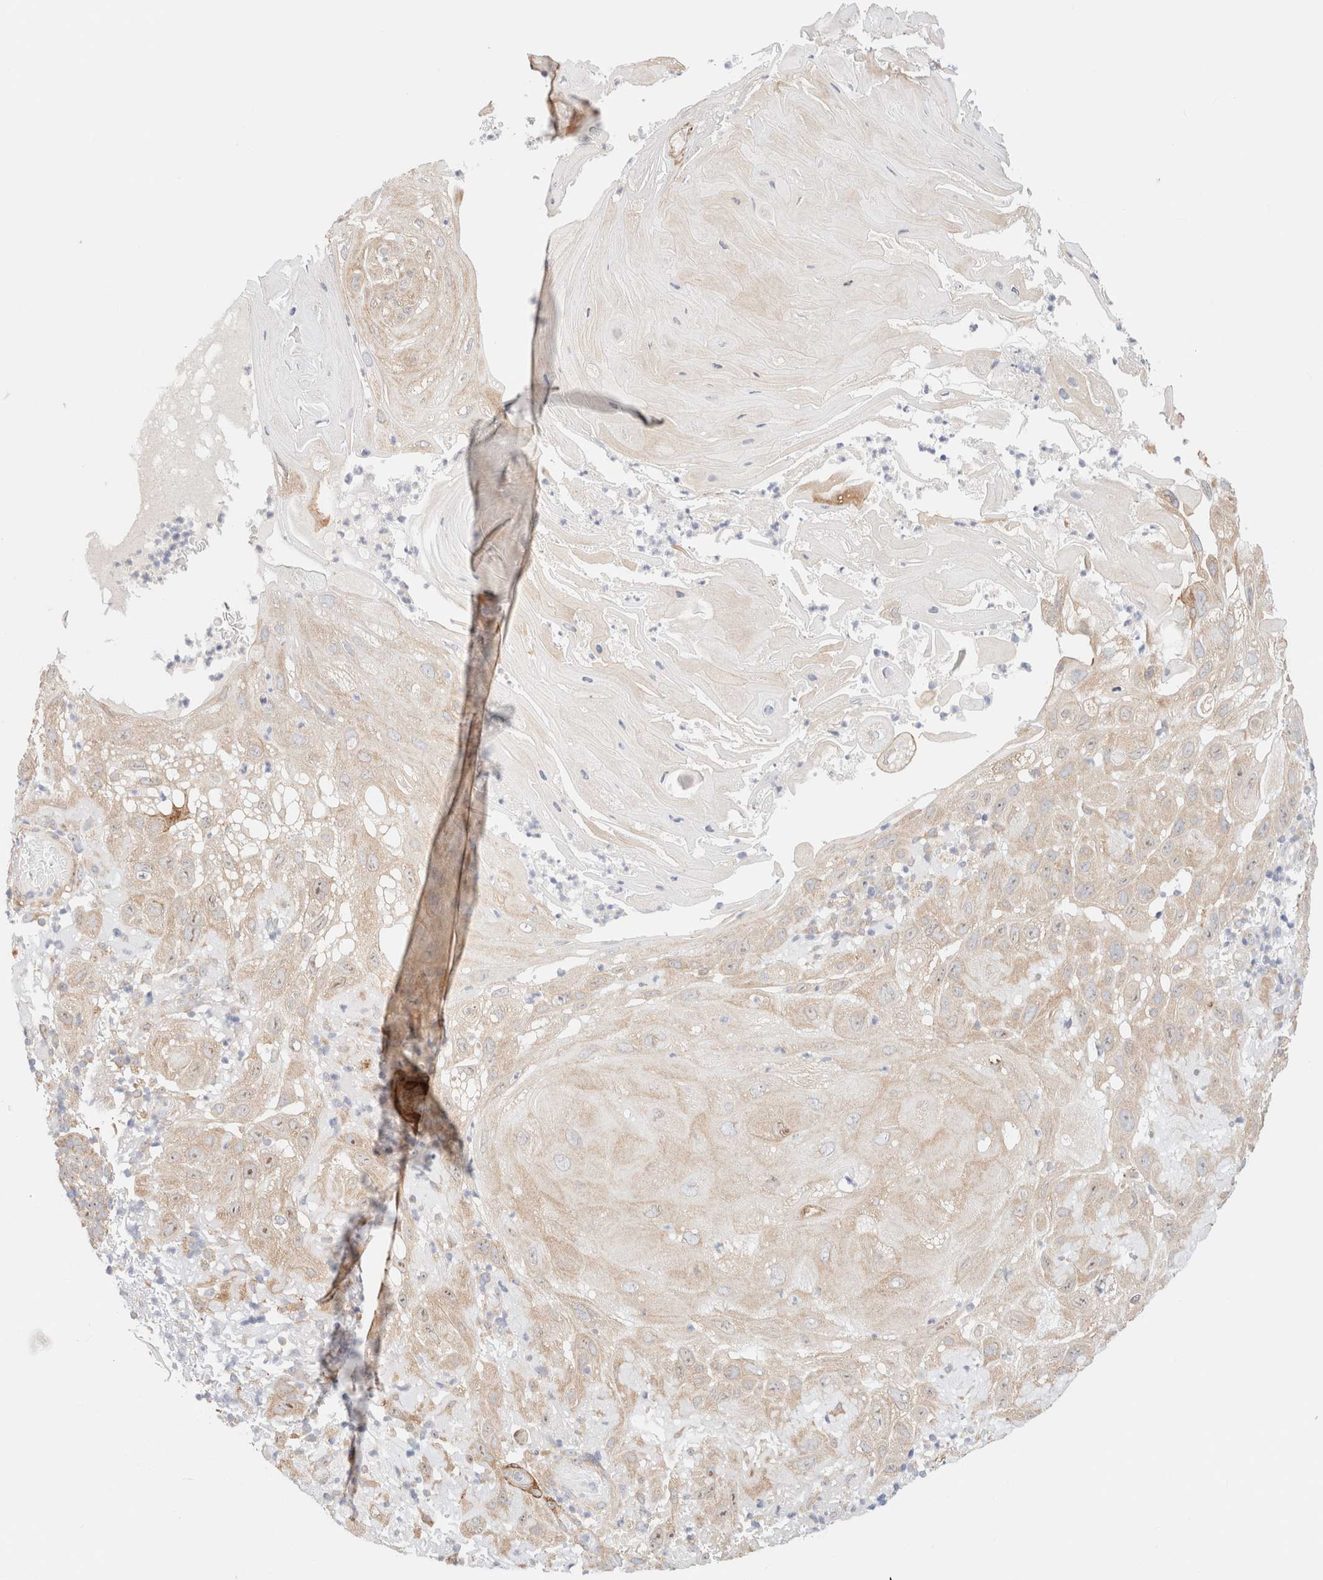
{"staining": {"intensity": "weak", "quantity": ">75%", "location": "cytoplasmic/membranous"}, "tissue": "skin cancer", "cell_type": "Tumor cells", "image_type": "cancer", "snomed": [{"axis": "morphology", "description": "Squamous cell carcinoma, NOS"}, {"axis": "topography", "description": "Skin"}], "caption": "The micrograph displays immunohistochemical staining of skin squamous cell carcinoma. There is weak cytoplasmic/membranous expression is appreciated in about >75% of tumor cells.", "gene": "RRP15", "patient": {"sex": "female", "age": 96}}